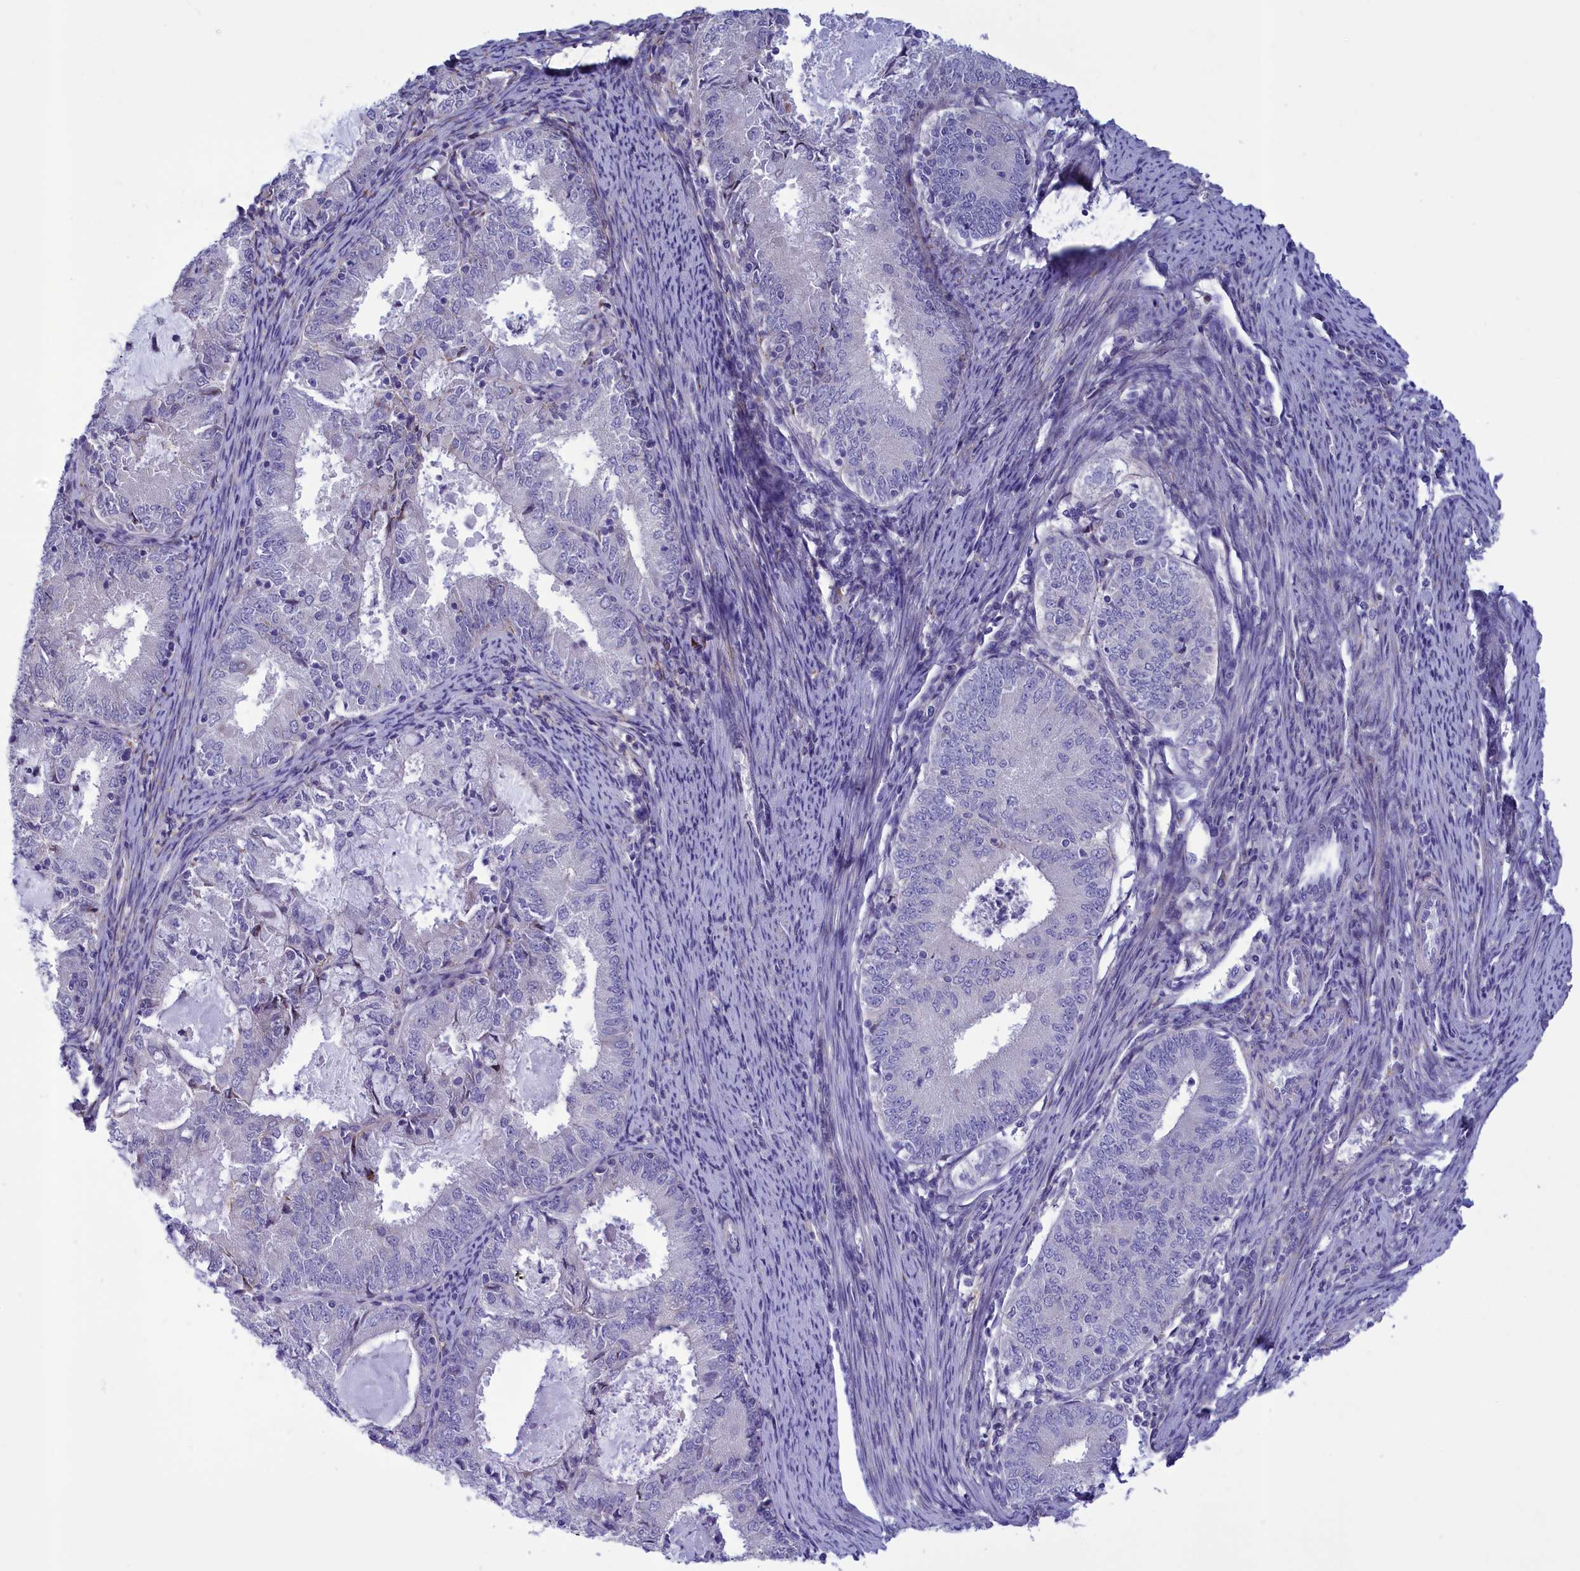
{"staining": {"intensity": "negative", "quantity": "none", "location": "none"}, "tissue": "endometrial cancer", "cell_type": "Tumor cells", "image_type": "cancer", "snomed": [{"axis": "morphology", "description": "Adenocarcinoma, NOS"}, {"axis": "topography", "description": "Endometrium"}], "caption": "Immunohistochemical staining of endometrial cancer demonstrates no significant staining in tumor cells. (DAB (3,3'-diaminobenzidine) IHC, high magnification).", "gene": "CORO2A", "patient": {"sex": "female", "age": 57}}